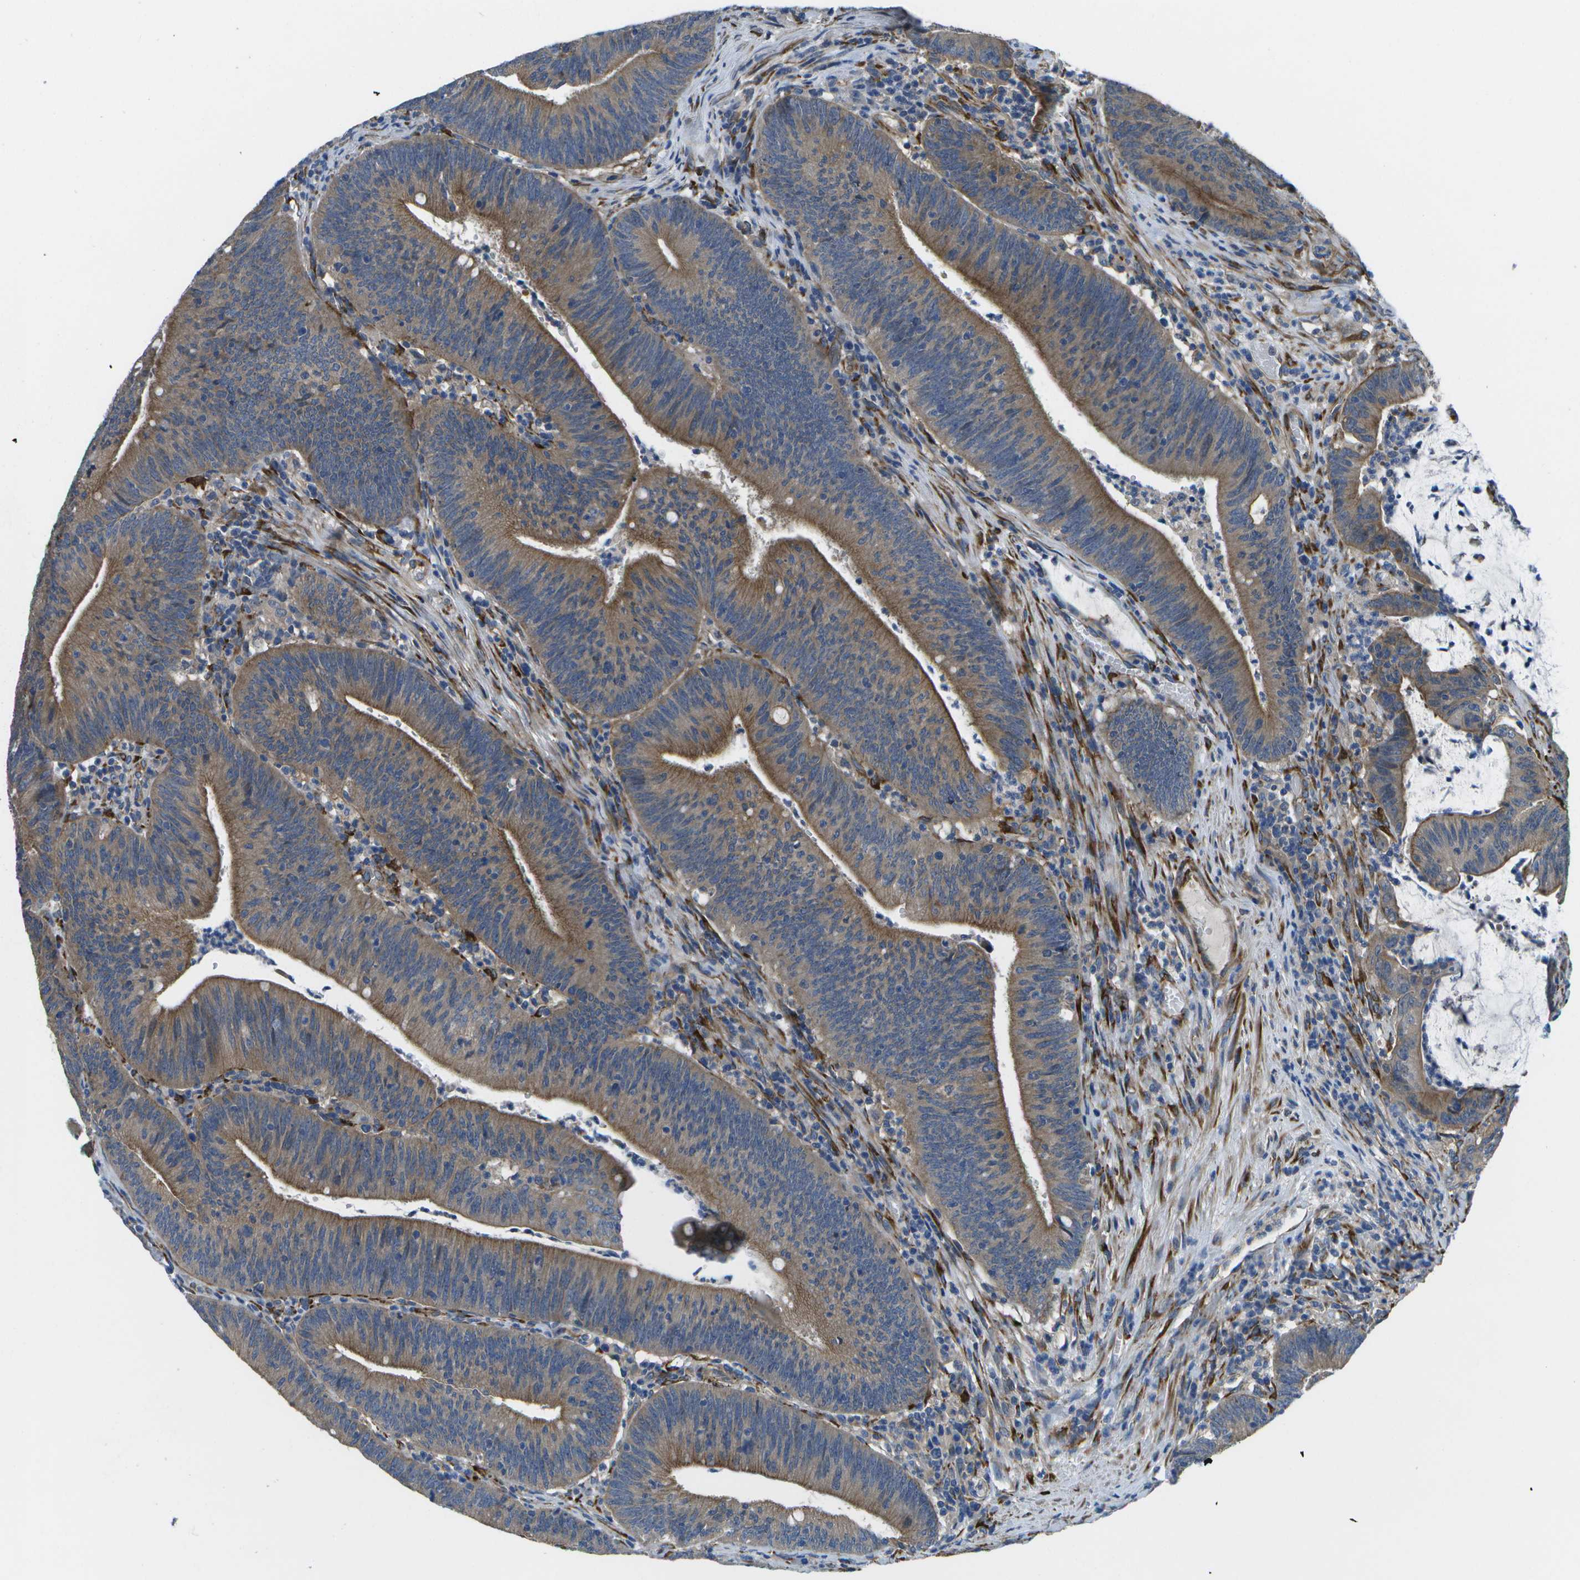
{"staining": {"intensity": "moderate", "quantity": "25%-75%", "location": "cytoplasmic/membranous"}, "tissue": "colorectal cancer", "cell_type": "Tumor cells", "image_type": "cancer", "snomed": [{"axis": "morphology", "description": "Normal tissue, NOS"}, {"axis": "morphology", "description": "Adenocarcinoma, NOS"}, {"axis": "topography", "description": "Rectum"}], "caption": "DAB (3,3'-diaminobenzidine) immunohistochemical staining of human colorectal cancer reveals moderate cytoplasmic/membranous protein positivity in approximately 25%-75% of tumor cells.", "gene": "P3H1", "patient": {"sex": "female", "age": 66}}